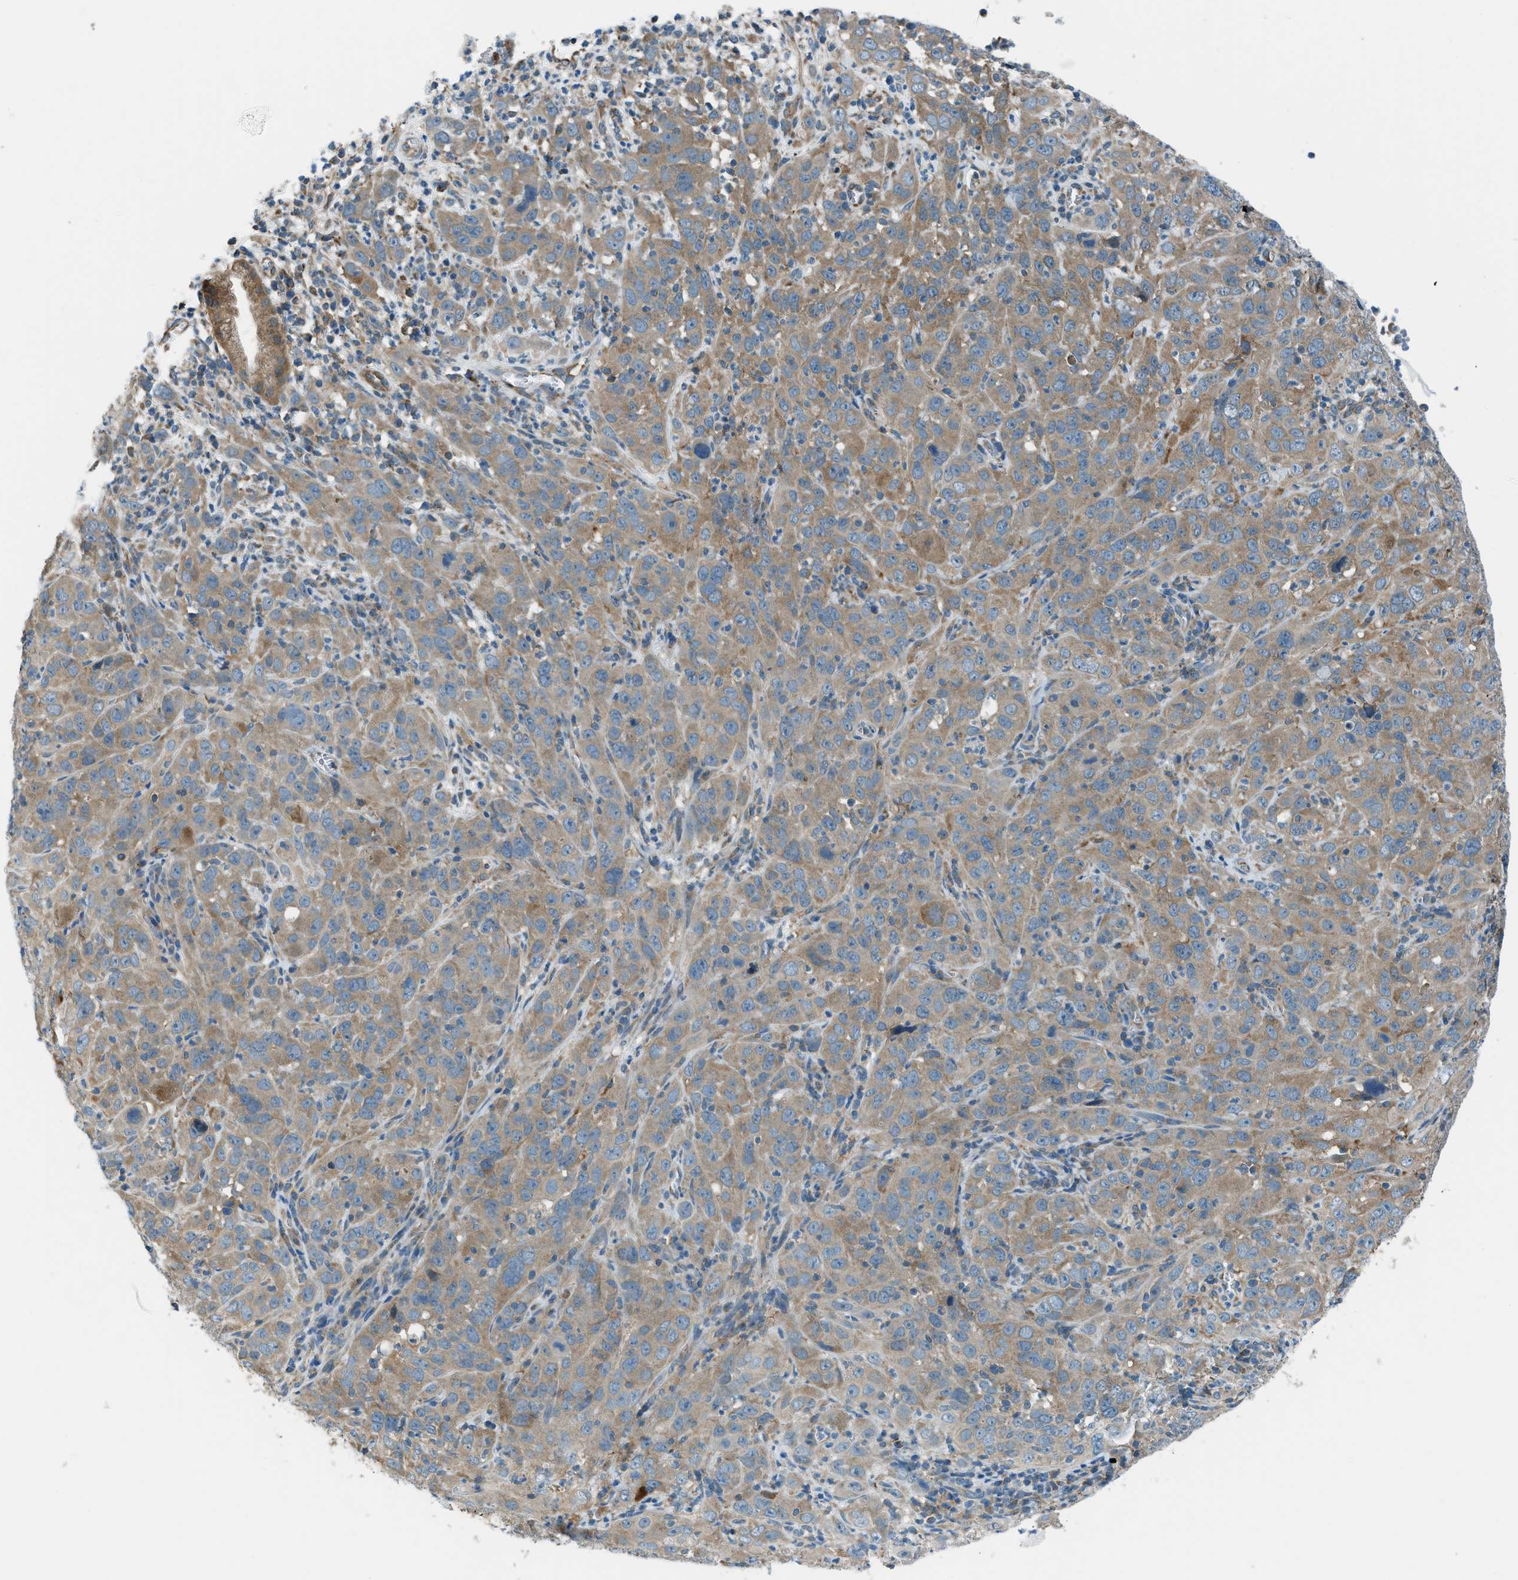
{"staining": {"intensity": "moderate", "quantity": "25%-75%", "location": "cytoplasmic/membranous"}, "tissue": "cervical cancer", "cell_type": "Tumor cells", "image_type": "cancer", "snomed": [{"axis": "morphology", "description": "Squamous cell carcinoma, NOS"}, {"axis": "topography", "description": "Cervix"}], "caption": "IHC (DAB) staining of cervical cancer (squamous cell carcinoma) demonstrates moderate cytoplasmic/membranous protein positivity in approximately 25%-75% of tumor cells. The protein is stained brown, and the nuclei are stained in blue (DAB IHC with brightfield microscopy, high magnification).", "gene": "PIGG", "patient": {"sex": "female", "age": 32}}